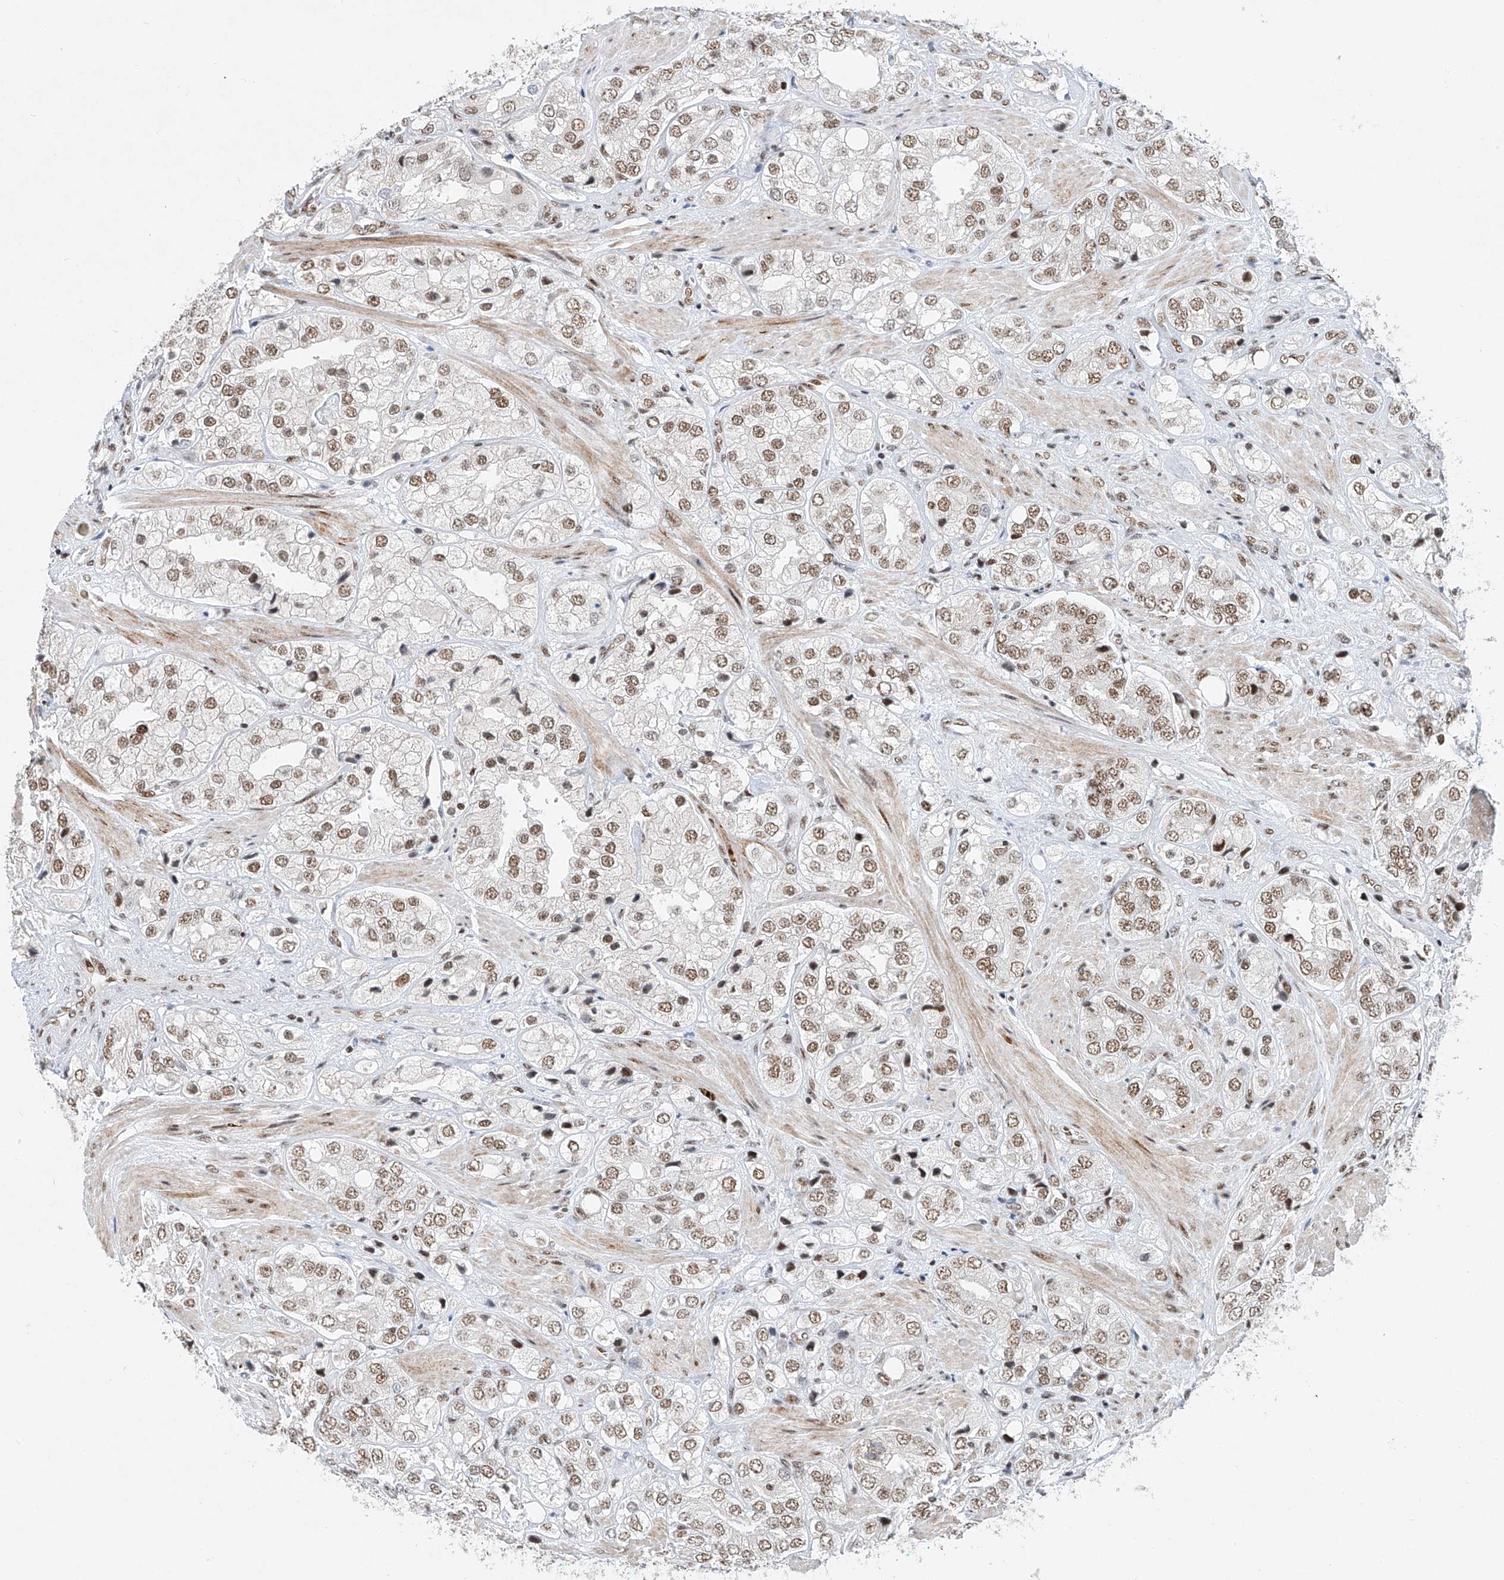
{"staining": {"intensity": "moderate", "quantity": ">75%", "location": "nuclear"}, "tissue": "prostate cancer", "cell_type": "Tumor cells", "image_type": "cancer", "snomed": [{"axis": "morphology", "description": "Adenocarcinoma, High grade"}, {"axis": "topography", "description": "Prostate"}], "caption": "Adenocarcinoma (high-grade) (prostate) stained for a protein displays moderate nuclear positivity in tumor cells.", "gene": "TAF4", "patient": {"sex": "male", "age": 50}}